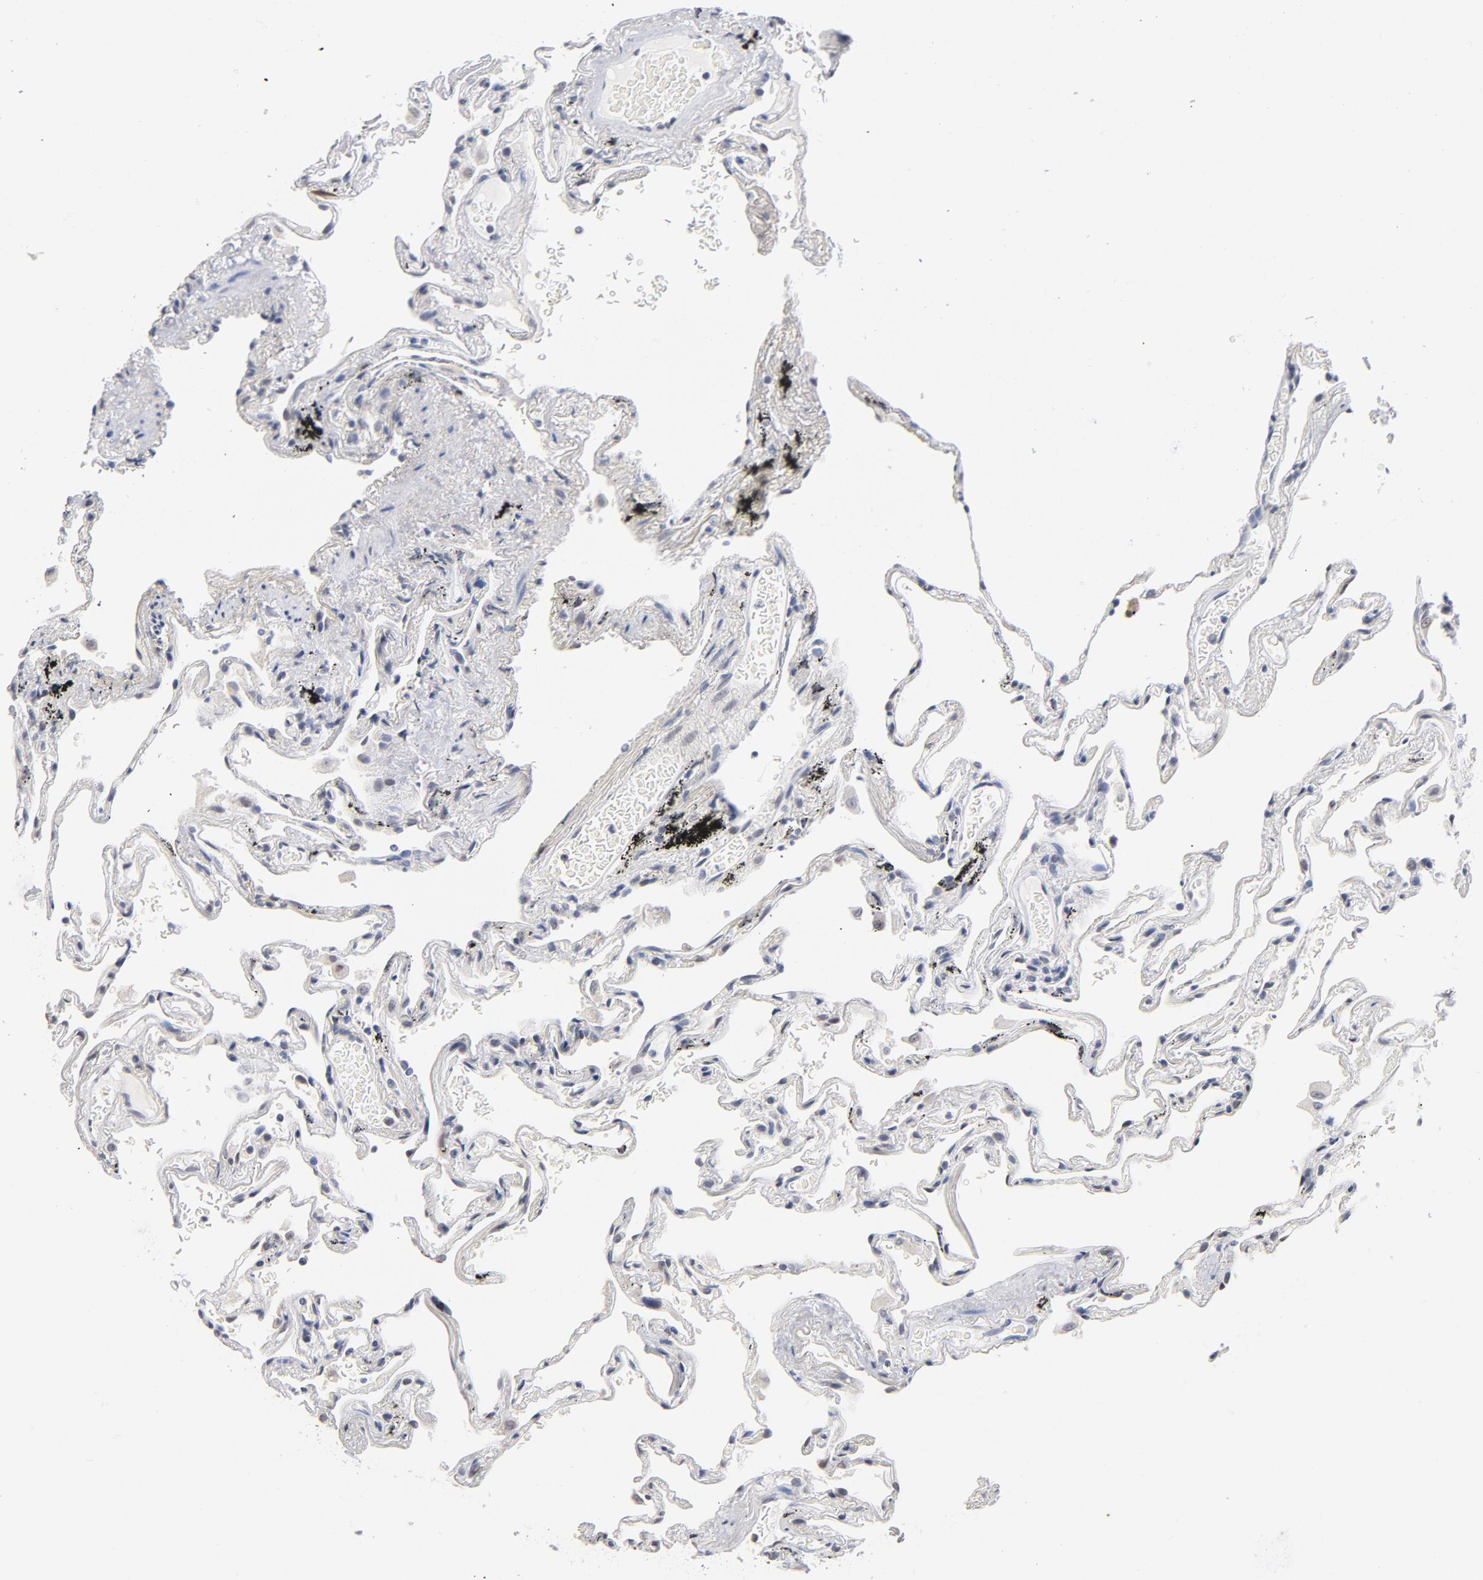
{"staining": {"intensity": "negative", "quantity": "none", "location": "none"}, "tissue": "lung", "cell_type": "Alveolar cells", "image_type": "normal", "snomed": [{"axis": "morphology", "description": "Normal tissue, NOS"}, {"axis": "morphology", "description": "Inflammation, NOS"}, {"axis": "topography", "description": "Lung"}], "caption": "Photomicrograph shows no significant protein positivity in alveolar cells of normal lung. (Stains: DAB immunohistochemistry with hematoxylin counter stain, Microscopy: brightfield microscopy at high magnification).", "gene": "RBM3", "patient": {"sex": "male", "age": 69}}